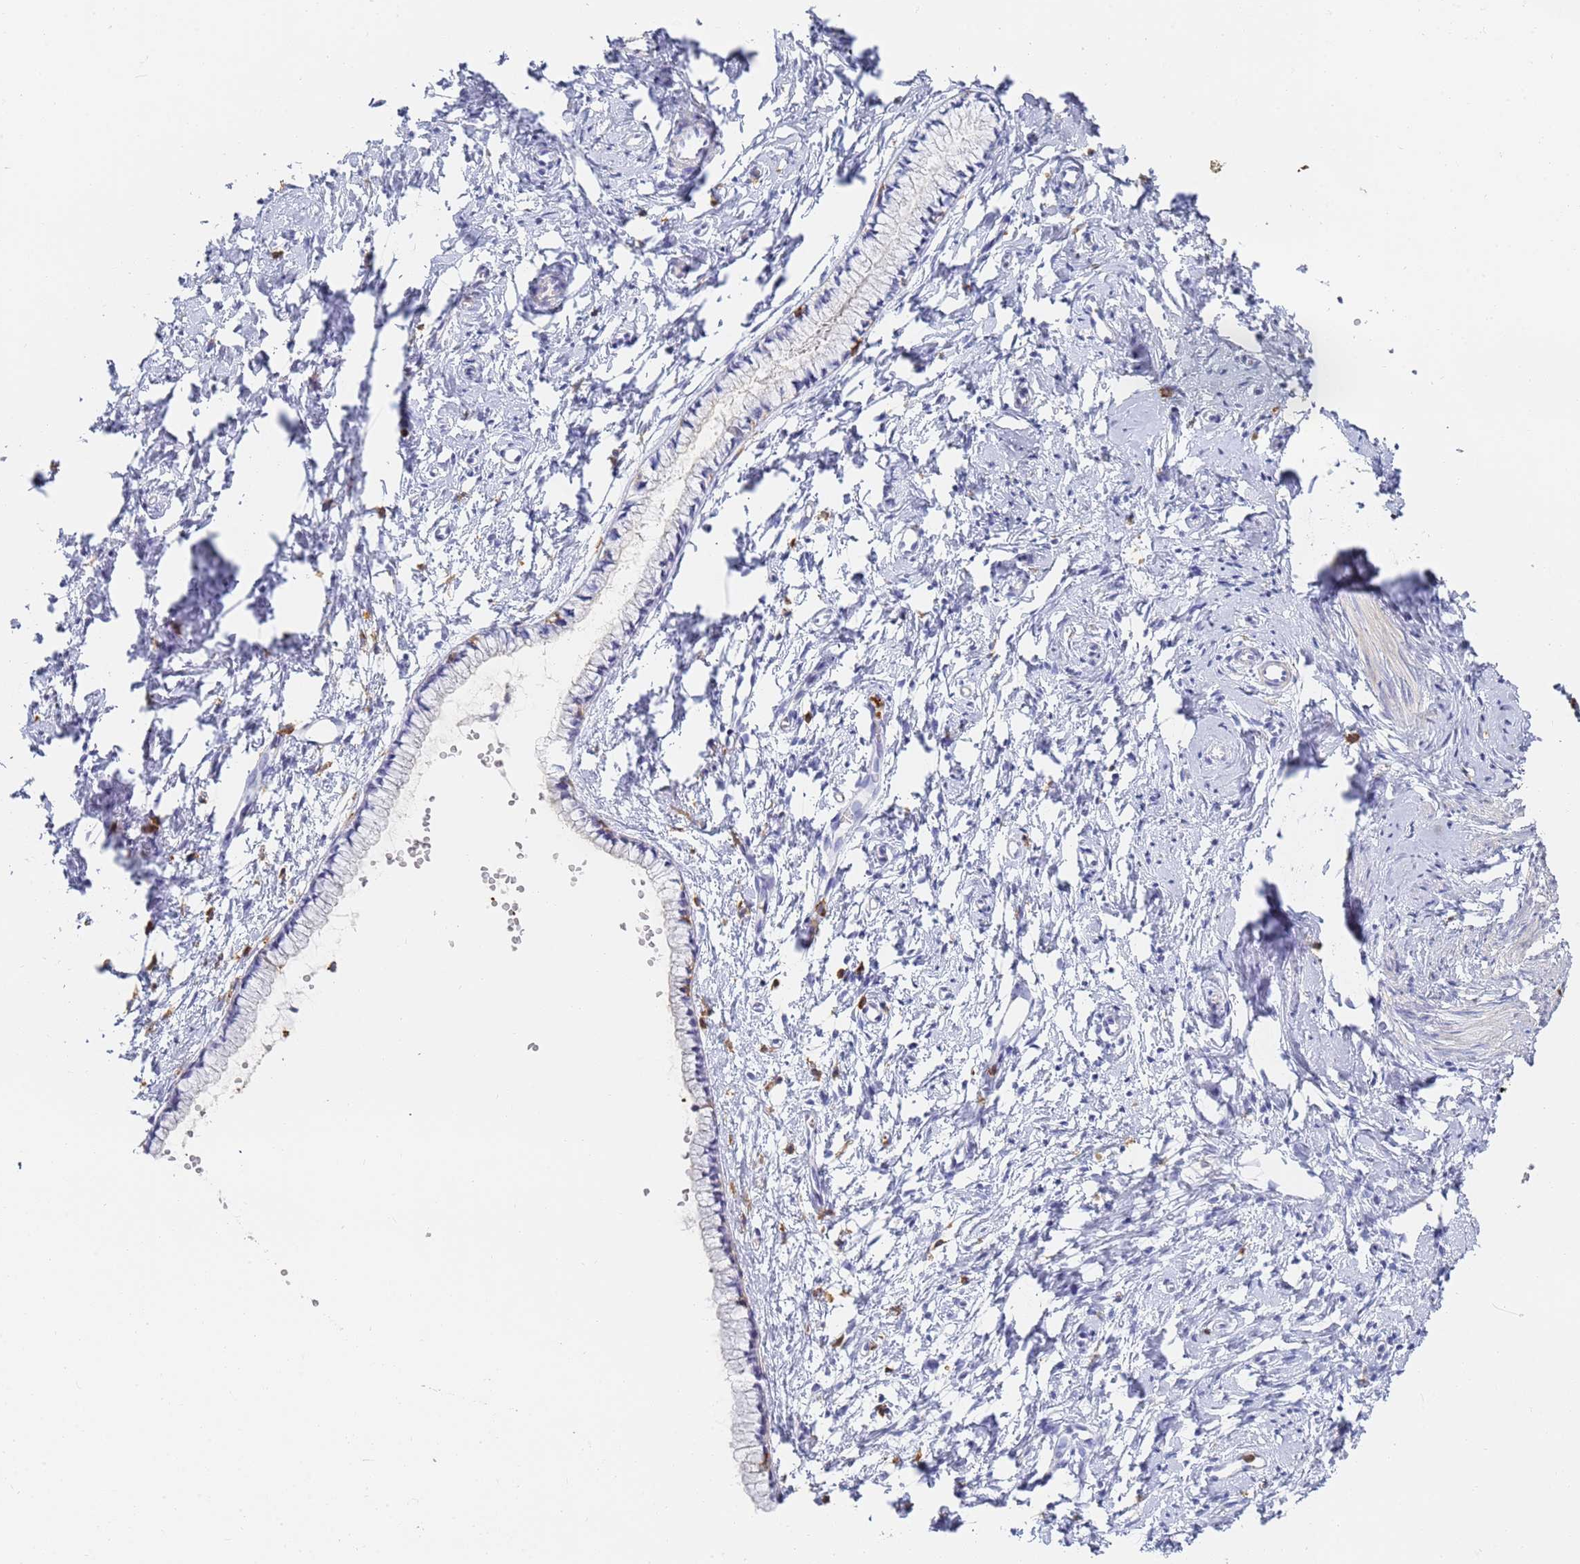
{"staining": {"intensity": "negative", "quantity": "none", "location": "none"}, "tissue": "cervix", "cell_type": "Glandular cells", "image_type": "normal", "snomed": [{"axis": "morphology", "description": "Normal tissue, NOS"}, {"axis": "topography", "description": "Cervix"}], "caption": "Protein analysis of normal cervix displays no significant positivity in glandular cells.", "gene": "BIN2", "patient": {"sex": "female", "age": 57}}